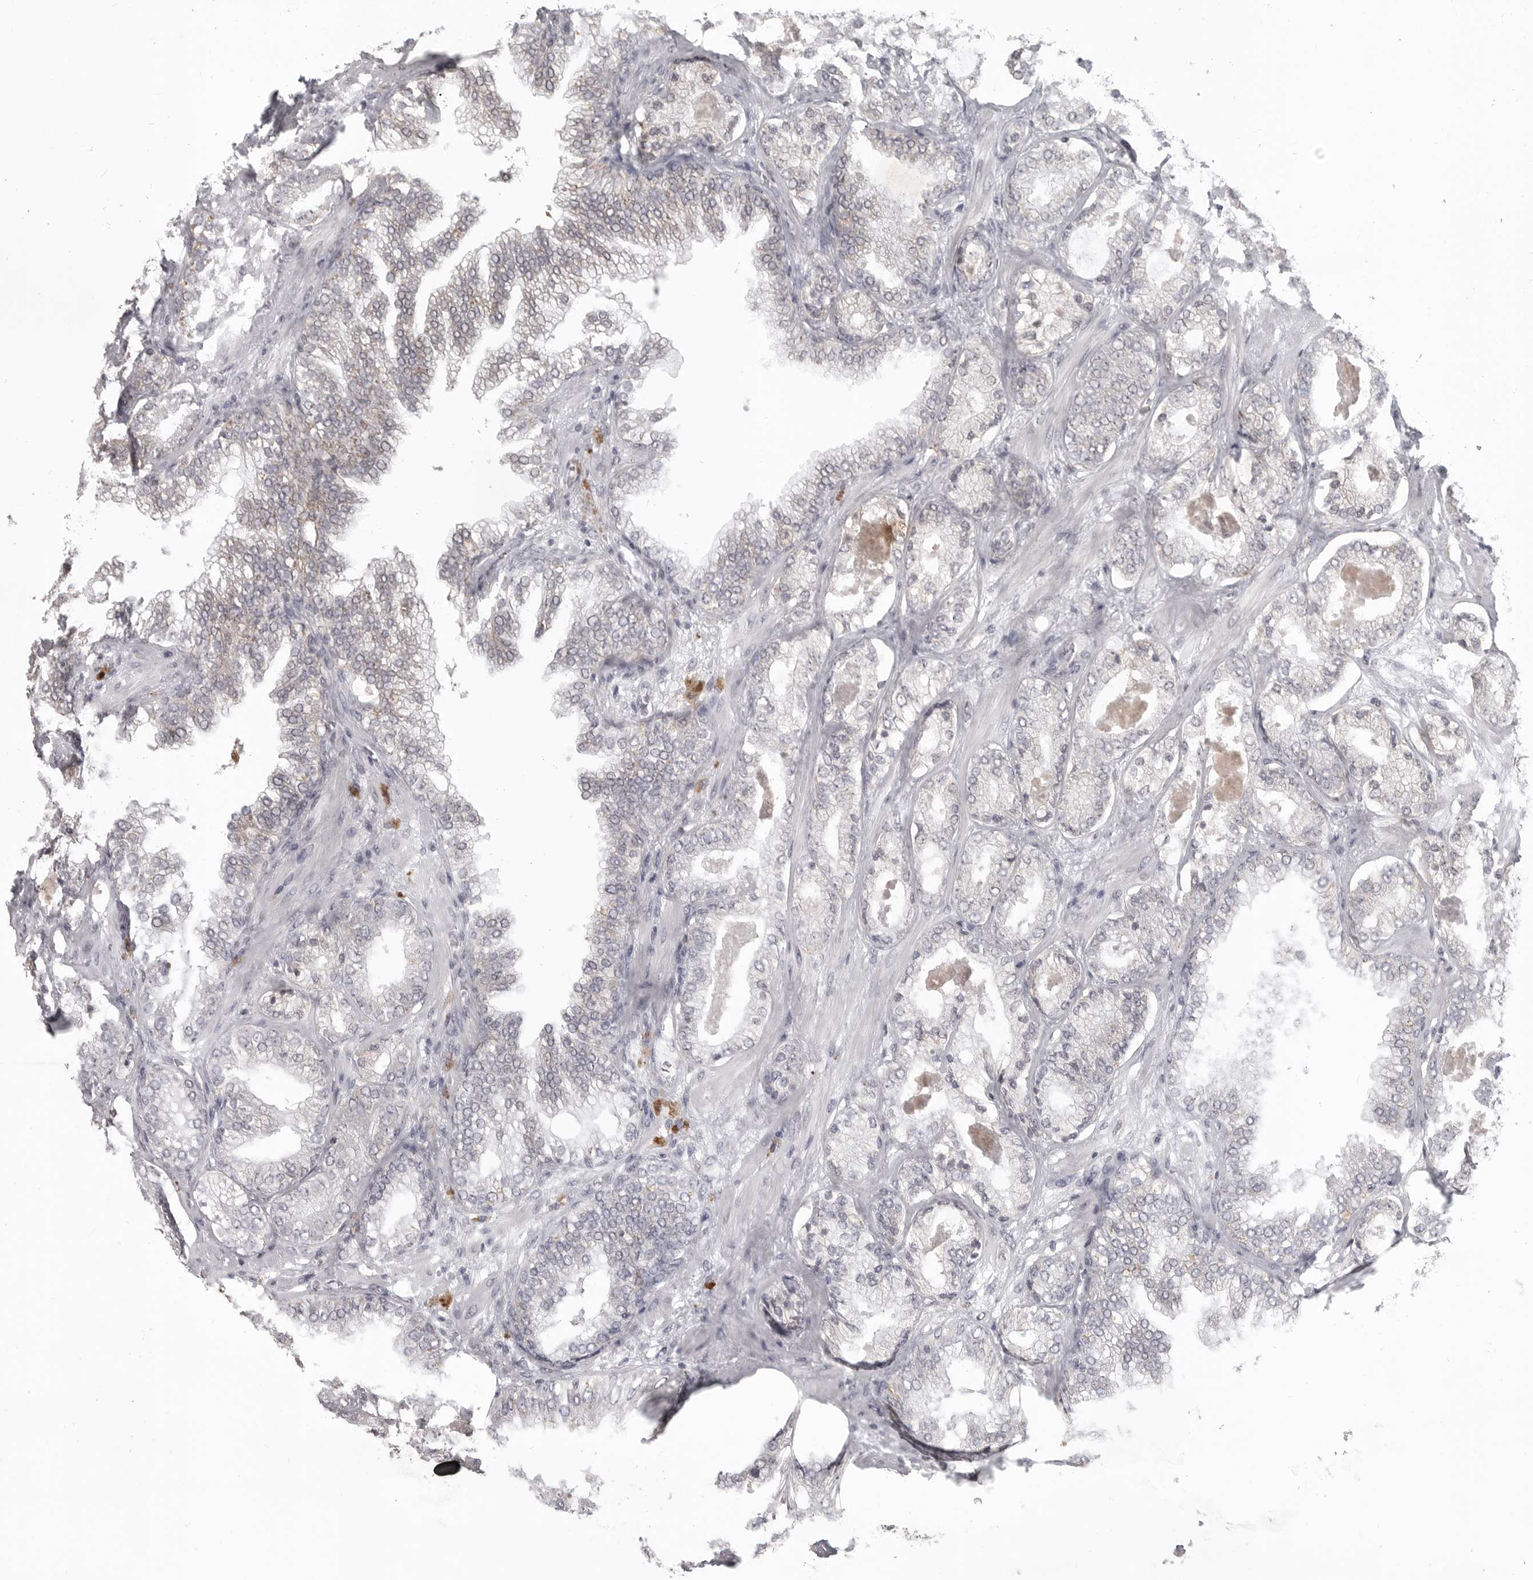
{"staining": {"intensity": "weak", "quantity": "25%-75%", "location": "cytoplasmic/membranous"}, "tissue": "prostate cancer", "cell_type": "Tumor cells", "image_type": "cancer", "snomed": [{"axis": "morphology", "description": "Adenocarcinoma, High grade"}, {"axis": "topography", "description": "Prostate"}], "caption": "A micrograph showing weak cytoplasmic/membranous expression in about 25%-75% of tumor cells in prostate cancer (adenocarcinoma (high-grade)), as visualized by brown immunohistochemical staining.", "gene": "IFNGR1", "patient": {"sex": "male", "age": 58}}